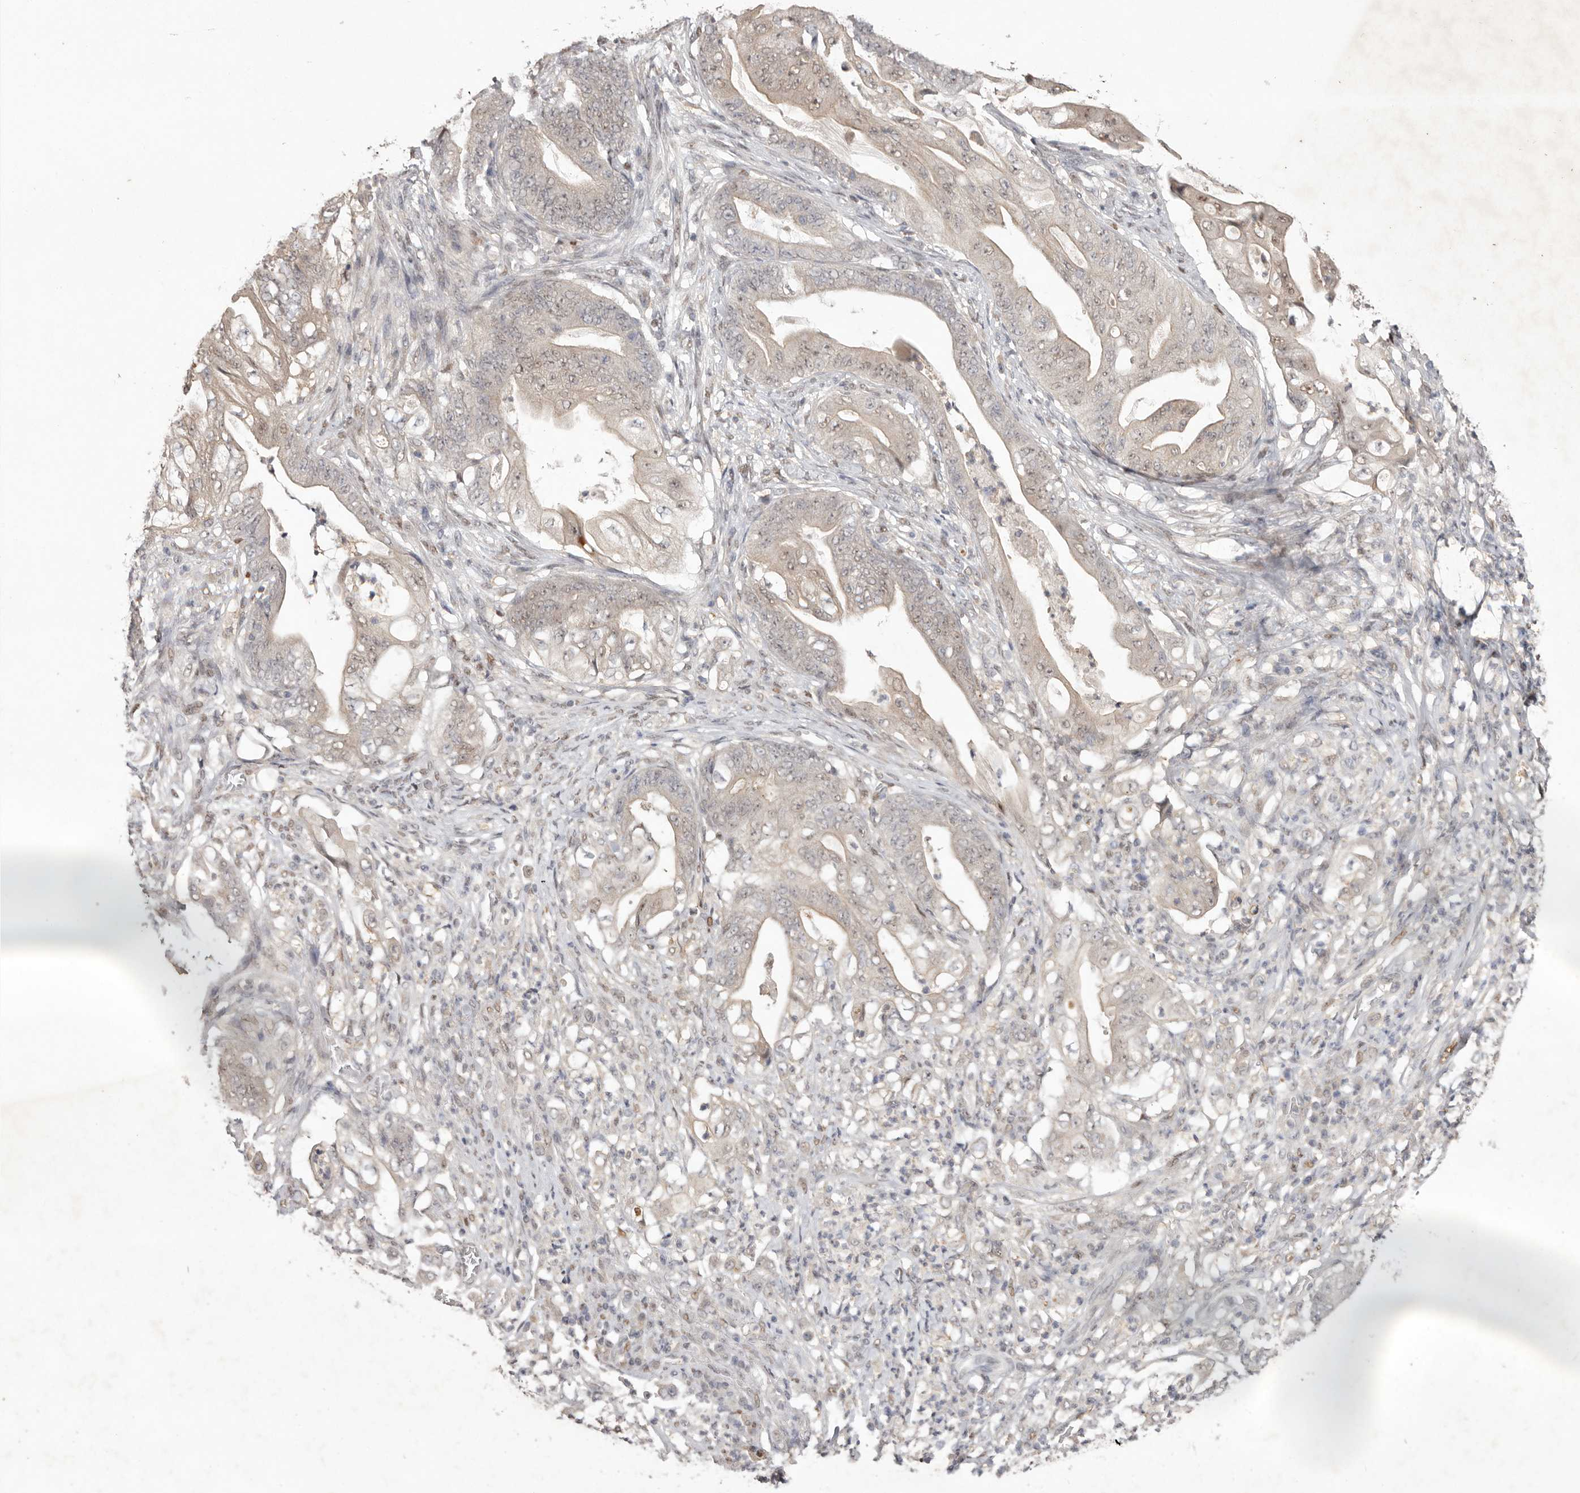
{"staining": {"intensity": "weak", "quantity": "25%-75%", "location": "cytoplasmic/membranous"}, "tissue": "stomach cancer", "cell_type": "Tumor cells", "image_type": "cancer", "snomed": [{"axis": "morphology", "description": "Adenocarcinoma, NOS"}, {"axis": "topography", "description": "Stomach"}], "caption": "The photomicrograph exhibits immunohistochemical staining of adenocarcinoma (stomach). There is weak cytoplasmic/membranous positivity is appreciated in approximately 25%-75% of tumor cells.", "gene": "TADA1", "patient": {"sex": "female", "age": 73}}